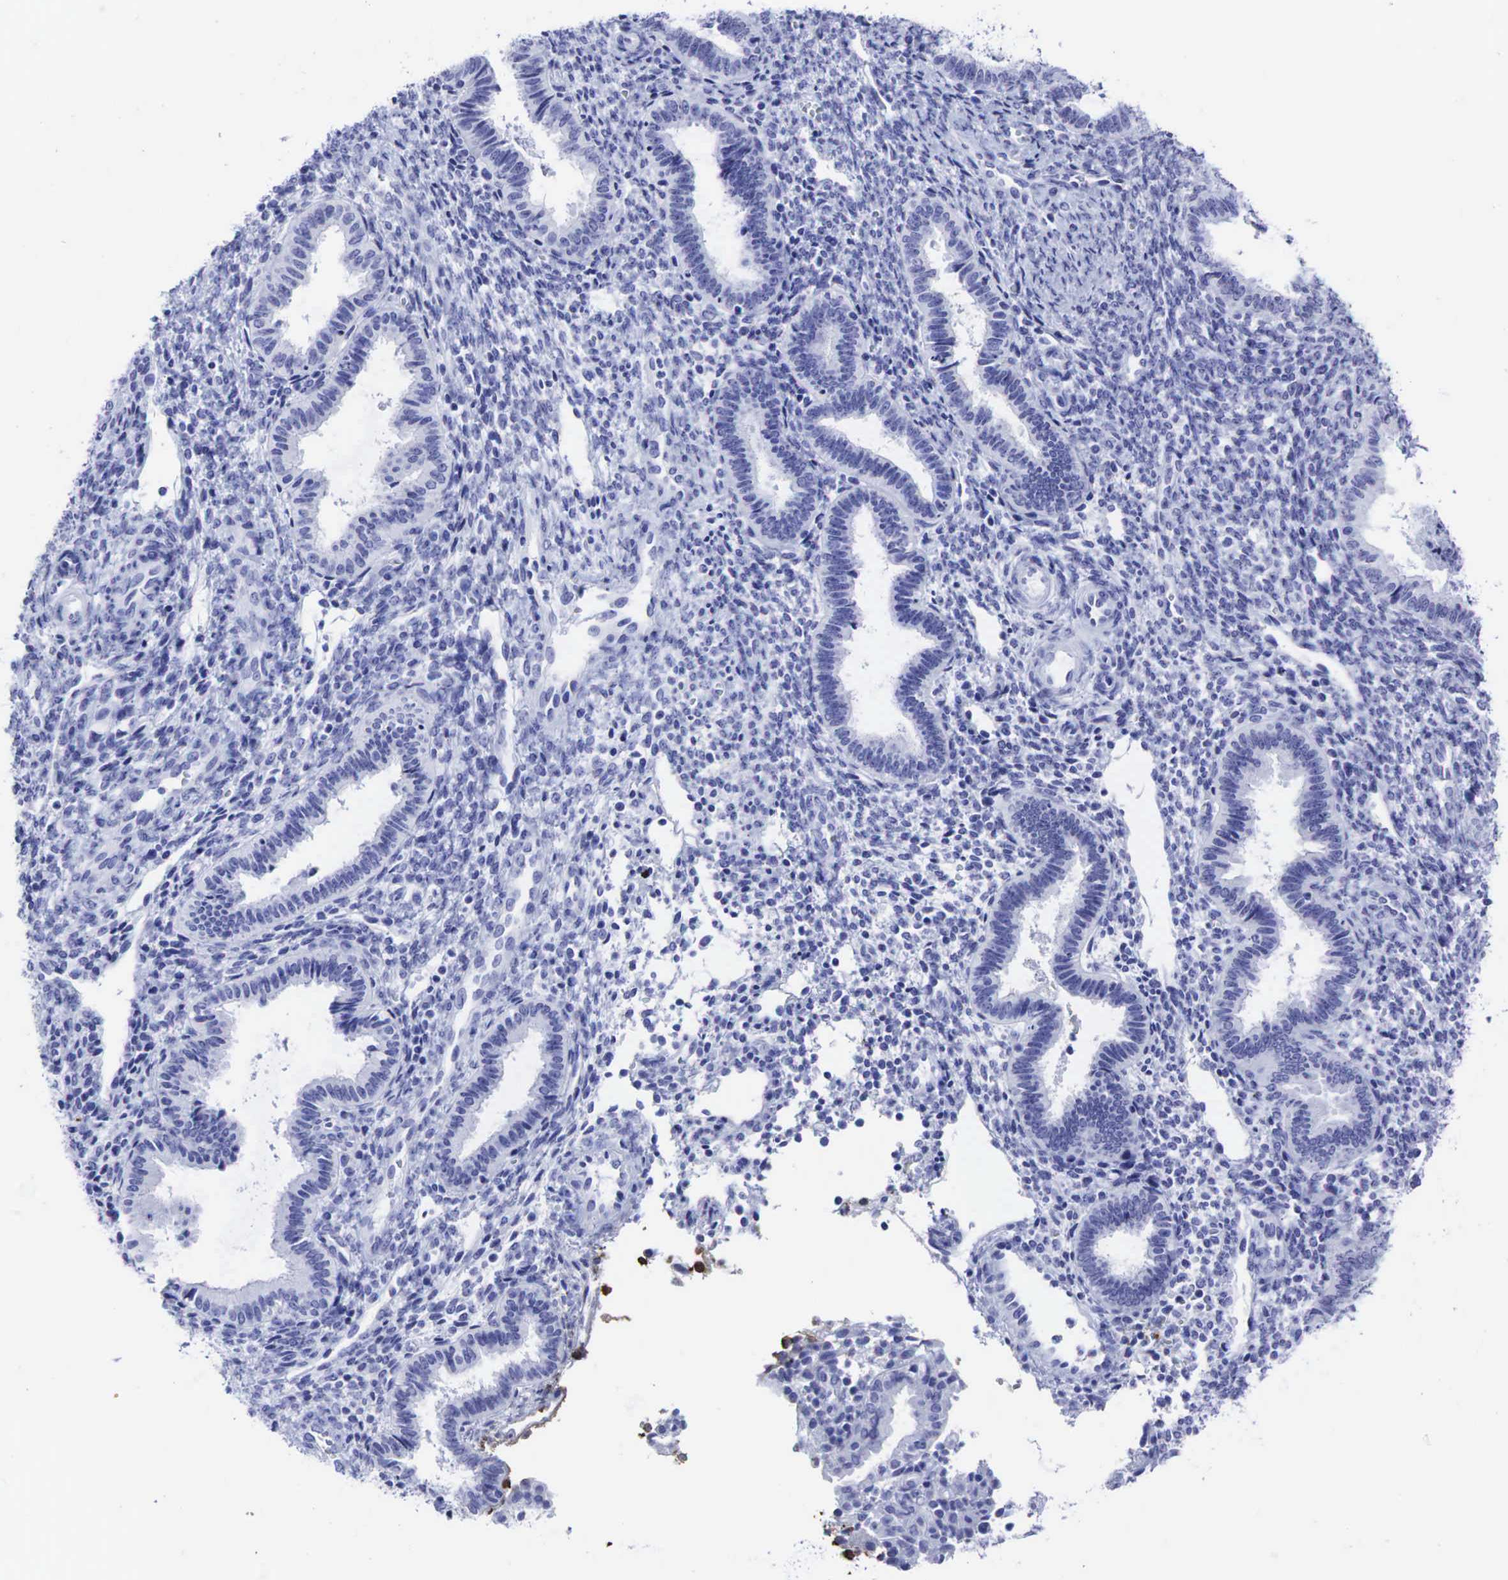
{"staining": {"intensity": "negative", "quantity": "none", "location": "none"}, "tissue": "endometrium", "cell_type": "Cells in endometrial stroma", "image_type": "normal", "snomed": [{"axis": "morphology", "description": "Normal tissue, NOS"}, {"axis": "topography", "description": "Endometrium"}], "caption": "This is a micrograph of IHC staining of benign endometrium, which shows no positivity in cells in endometrial stroma.", "gene": "CEACAM5", "patient": {"sex": "female", "age": 36}}